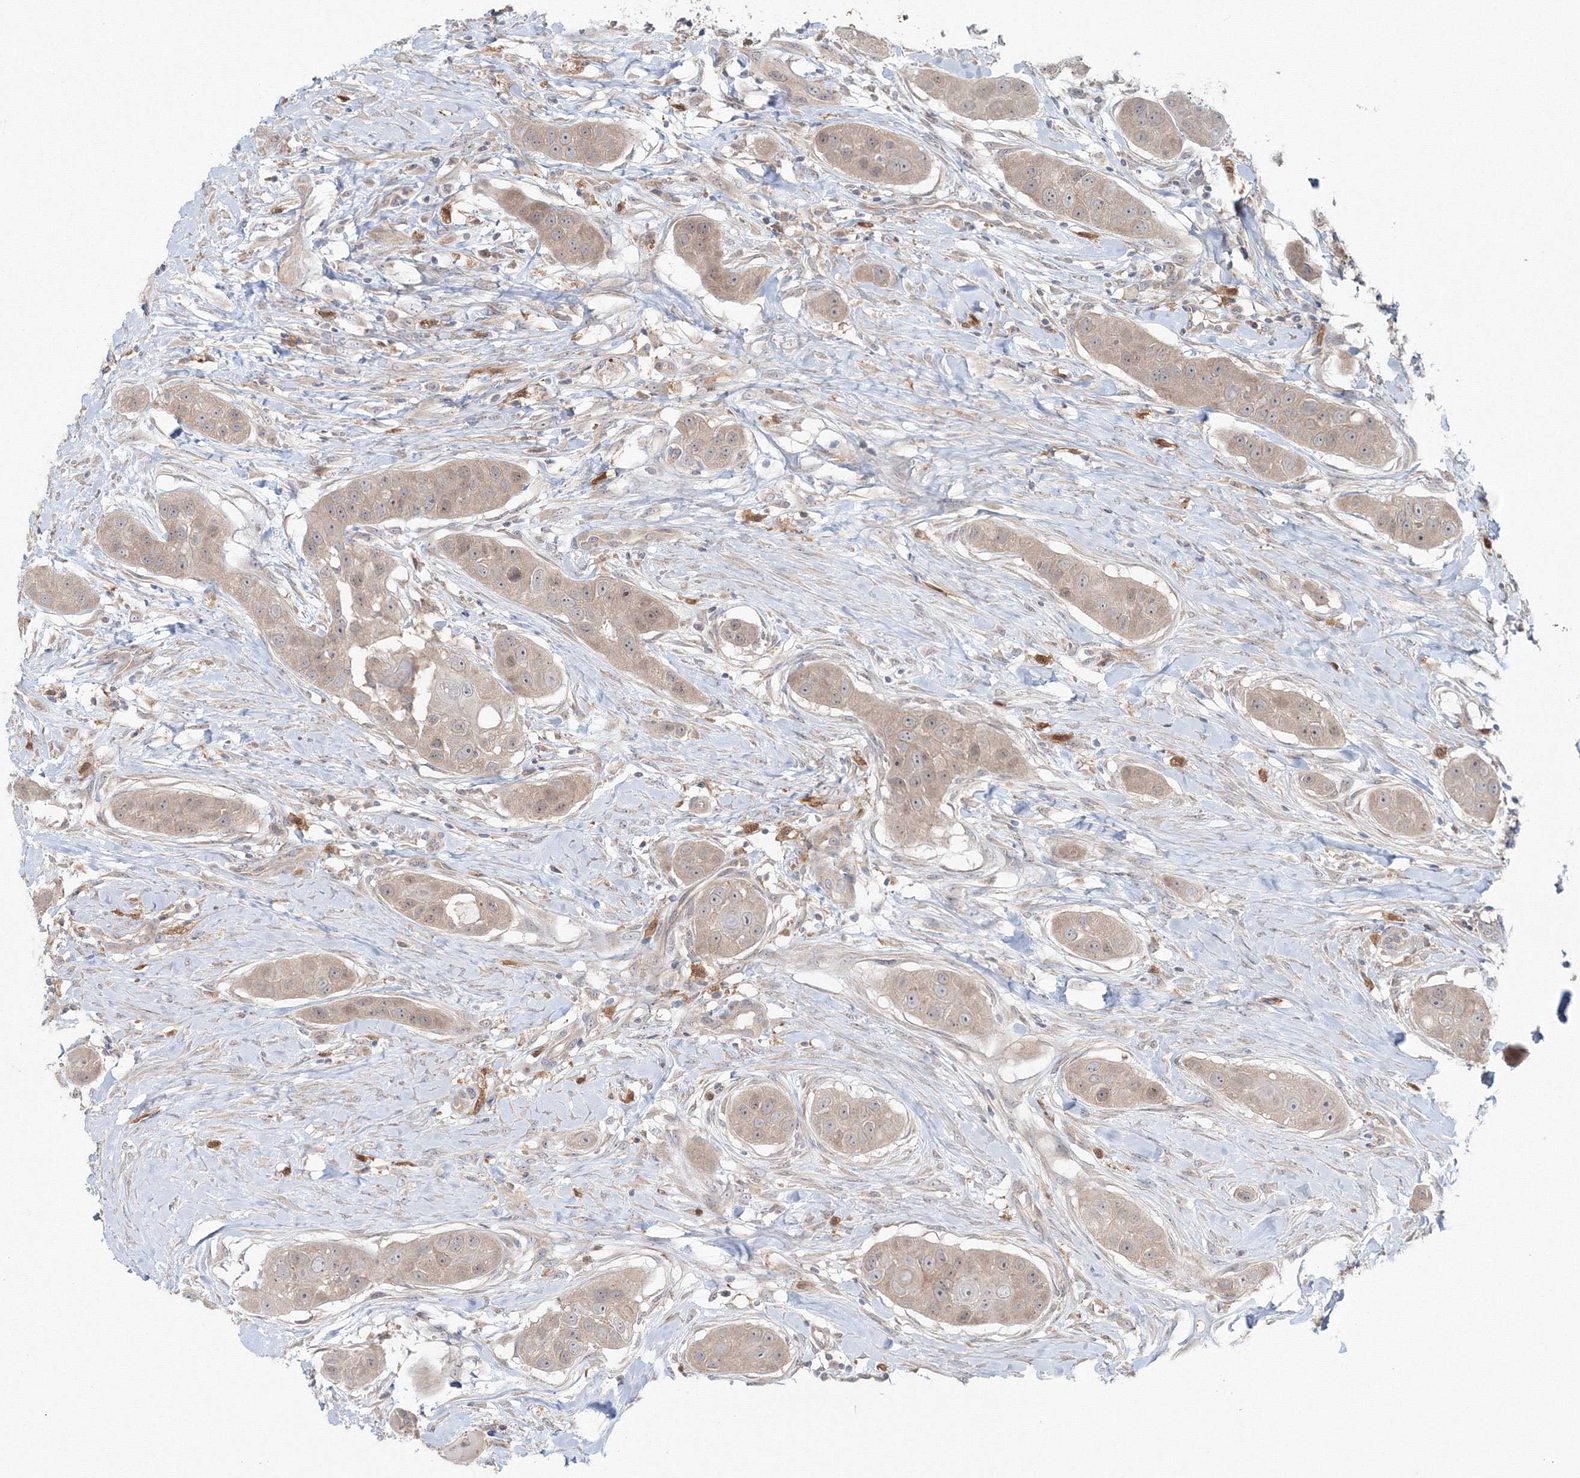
{"staining": {"intensity": "weak", "quantity": "25%-75%", "location": "cytoplasmic/membranous"}, "tissue": "head and neck cancer", "cell_type": "Tumor cells", "image_type": "cancer", "snomed": [{"axis": "morphology", "description": "Normal tissue, NOS"}, {"axis": "morphology", "description": "Squamous cell carcinoma, NOS"}, {"axis": "topography", "description": "Skeletal muscle"}, {"axis": "topography", "description": "Head-Neck"}], "caption": "Immunohistochemistry micrograph of human squamous cell carcinoma (head and neck) stained for a protein (brown), which shows low levels of weak cytoplasmic/membranous staining in about 25%-75% of tumor cells.", "gene": "MKRN2", "patient": {"sex": "male", "age": 51}}